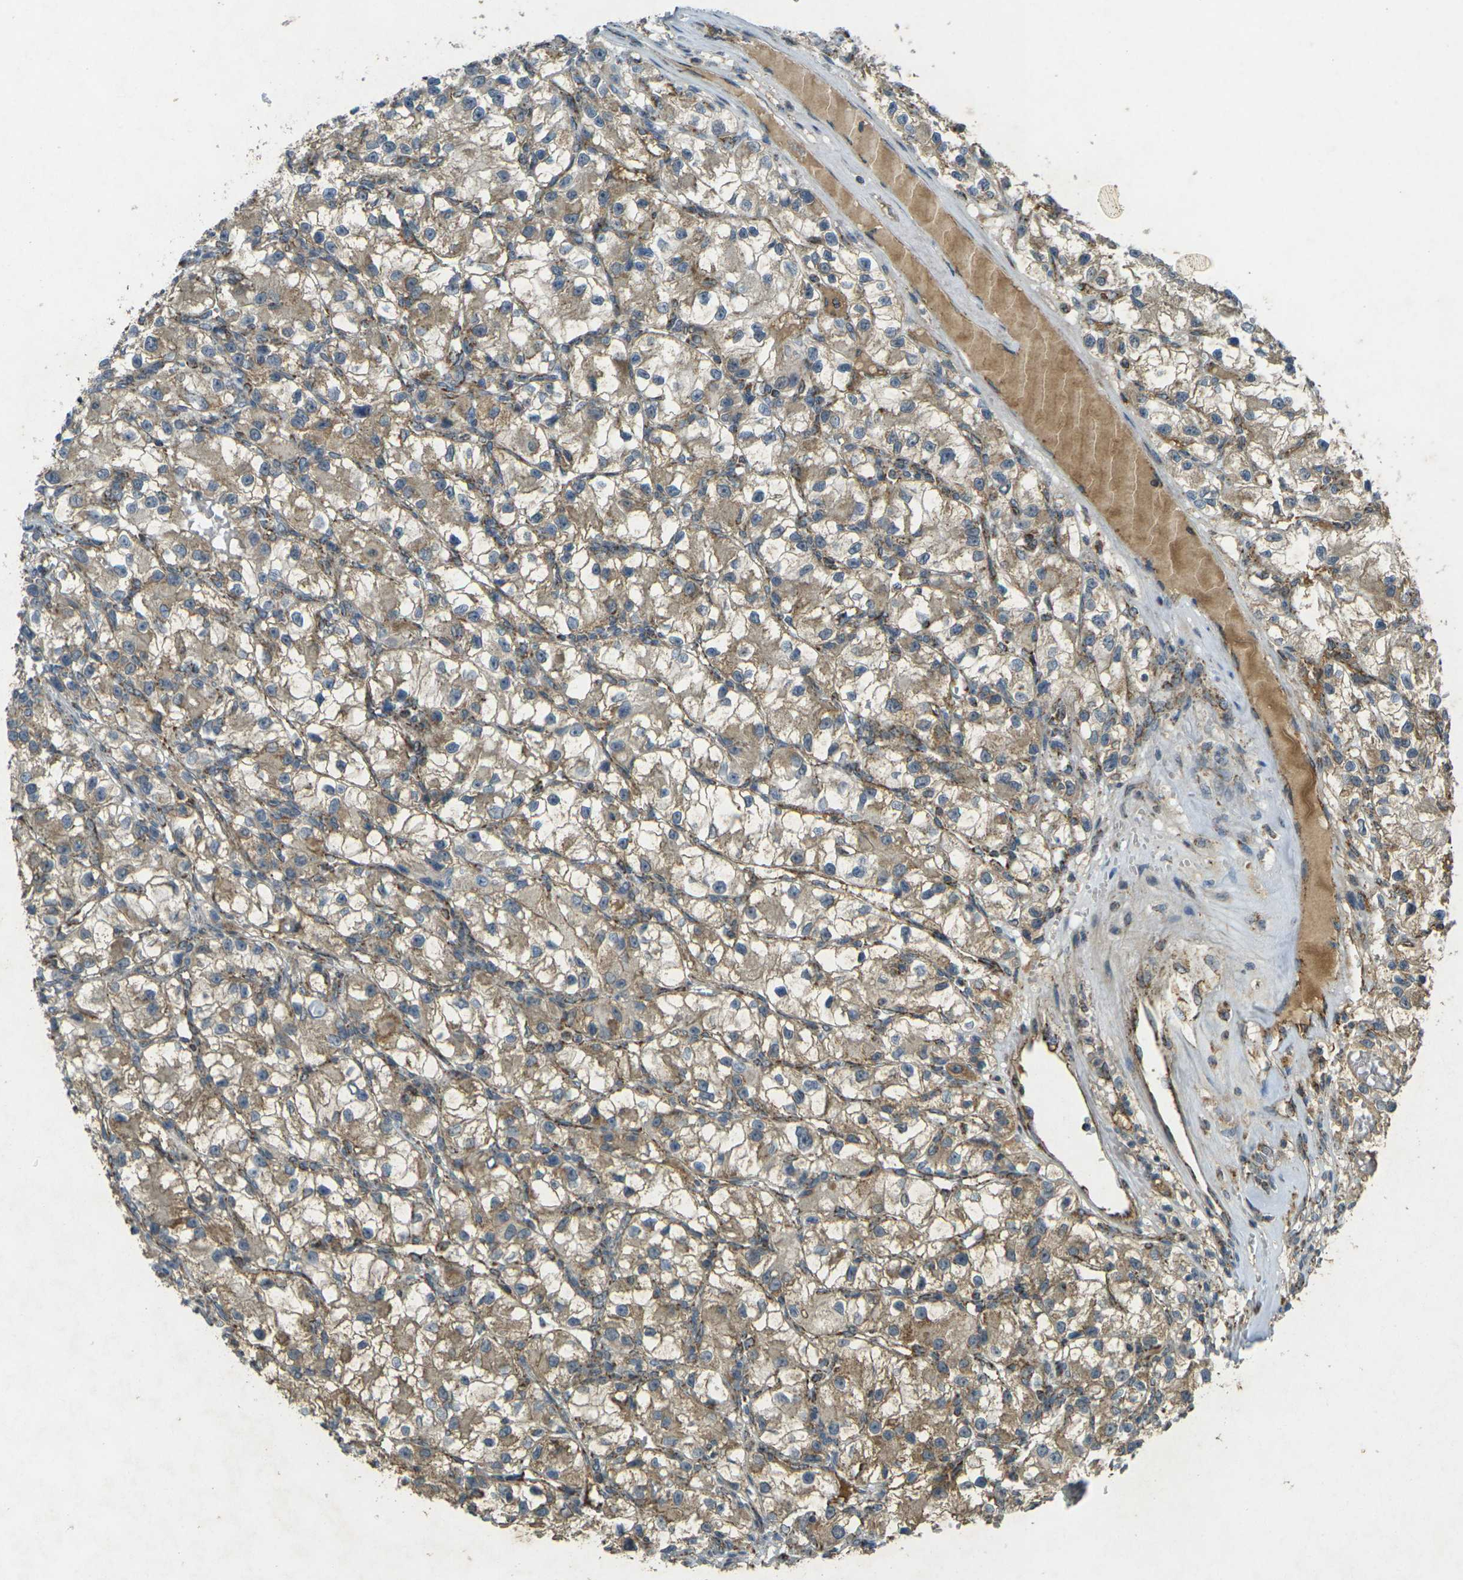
{"staining": {"intensity": "weak", "quantity": ">75%", "location": "cytoplasmic/membranous"}, "tissue": "renal cancer", "cell_type": "Tumor cells", "image_type": "cancer", "snomed": [{"axis": "morphology", "description": "Adenocarcinoma, NOS"}, {"axis": "topography", "description": "Kidney"}], "caption": "Protein staining shows weak cytoplasmic/membranous positivity in about >75% of tumor cells in adenocarcinoma (renal). (DAB (3,3'-diaminobenzidine) IHC with brightfield microscopy, high magnification).", "gene": "IGF1R", "patient": {"sex": "female", "age": 57}}